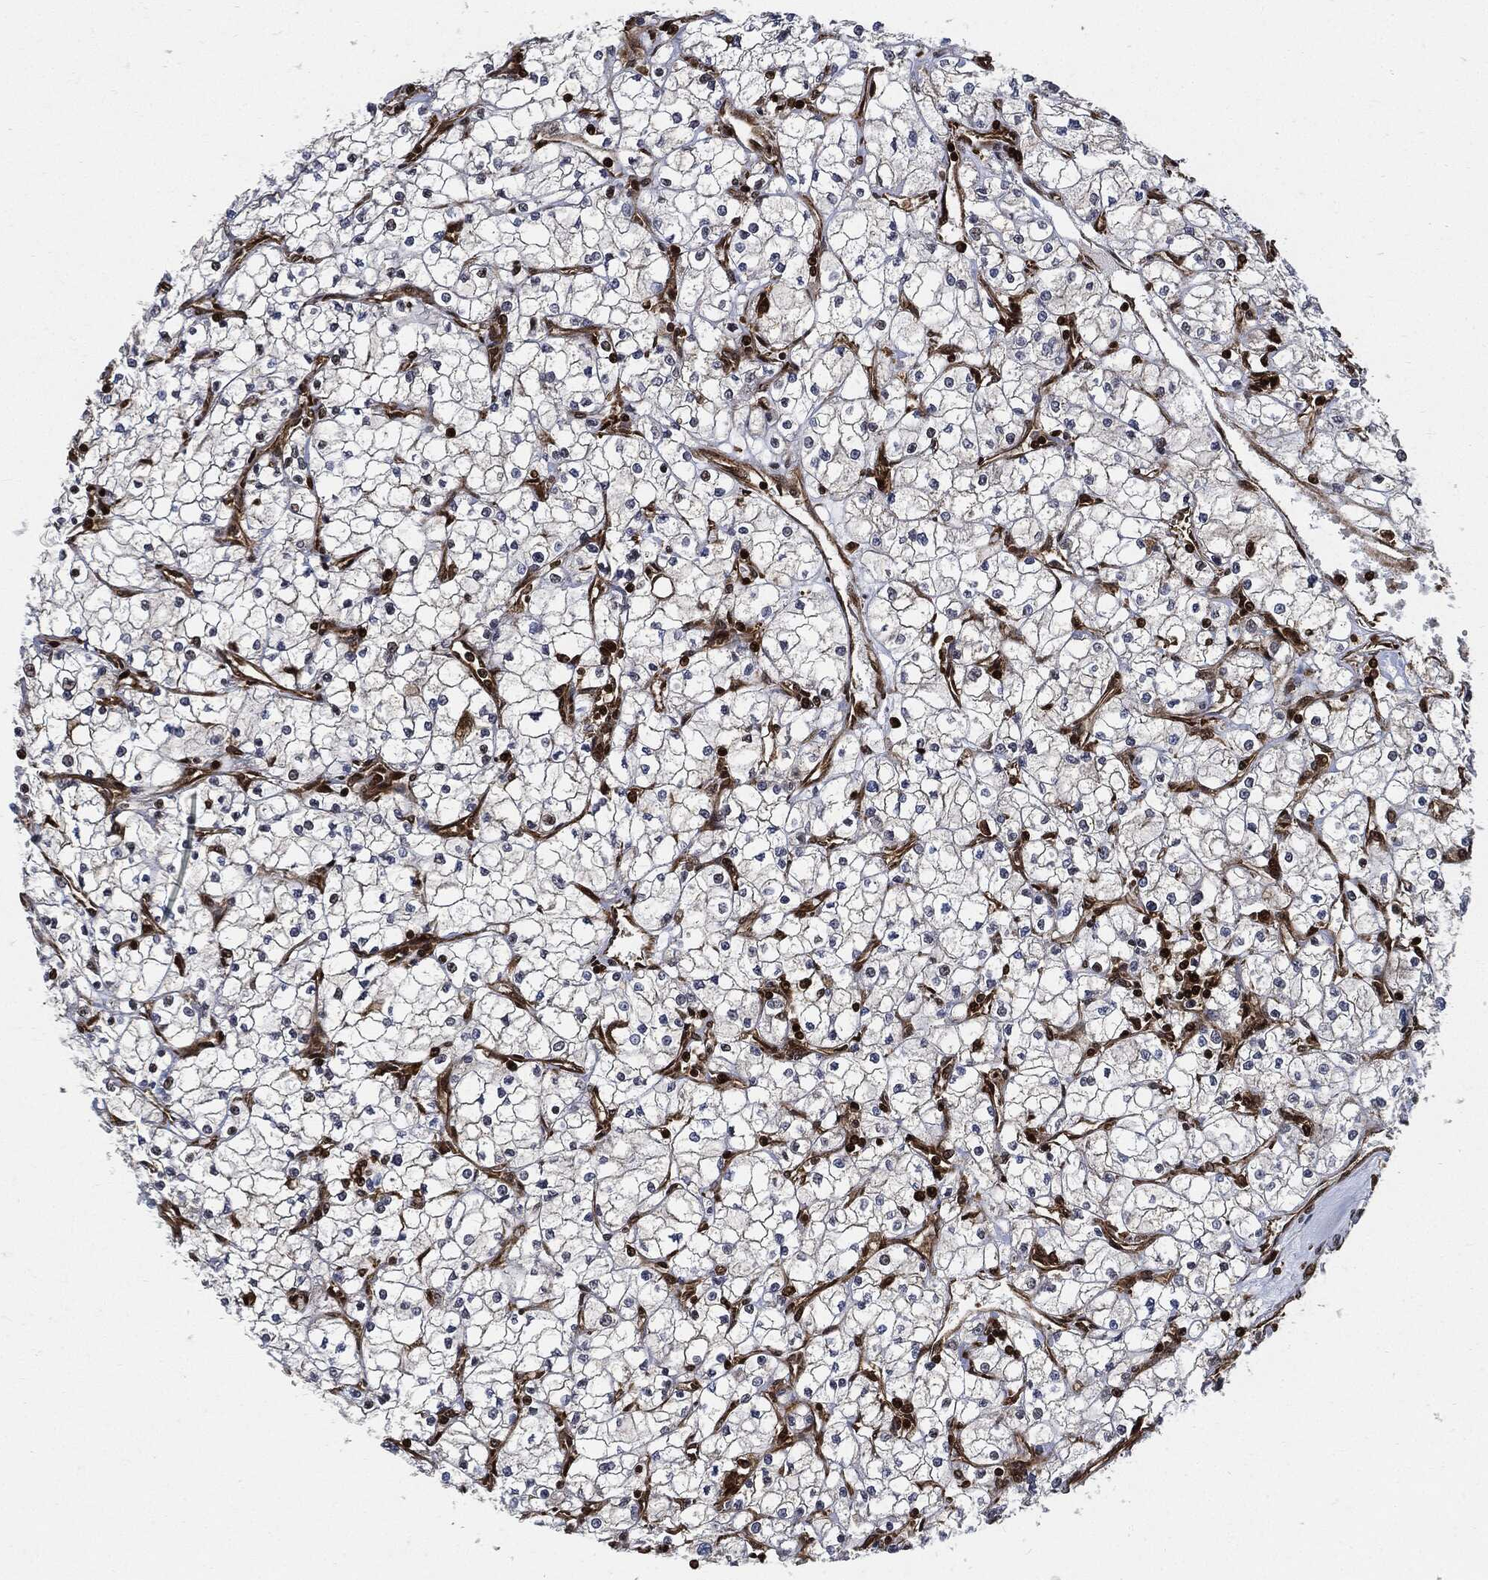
{"staining": {"intensity": "negative", "quantity": "none", "location": "none"}, "tissue": "renal cancer", "cell_type": "Tumor cells", "image_type": "cancer", "snomed": [{"axis": "morphology", "description": "Adenocarcinoma, NOS"}, {"axis": "topography", "description": "Kidney"}], "caption": "Immunohistochemistry (IHC) micrograph of human renal adenocarcinoma stained for a protein (brown), which demonstrates no staining in tumor cells.", "gene": "YWHAB", "patient": {"sex": "male", "age": 67}}